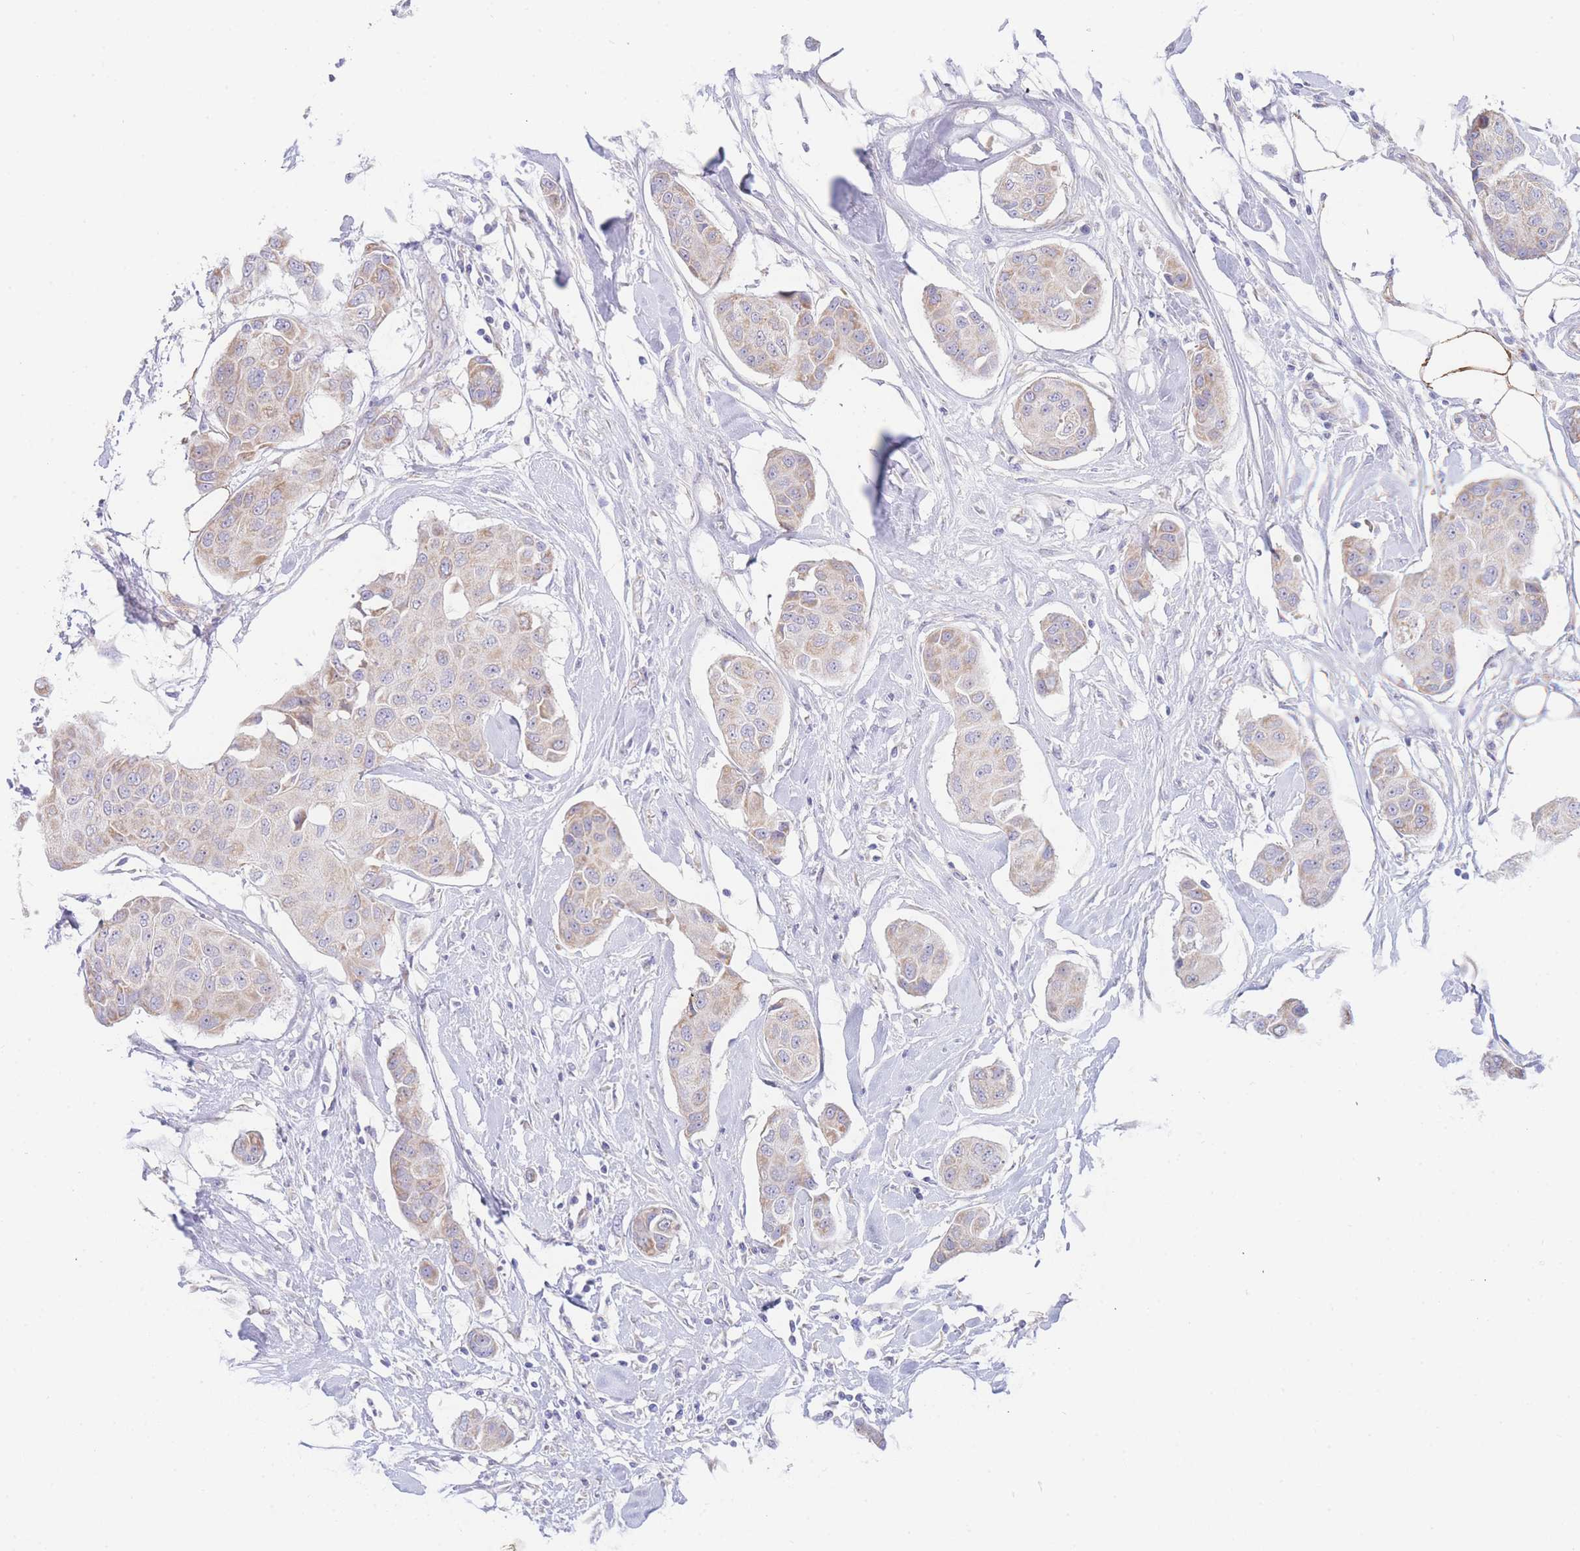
{"staining": {"intensity": "weak", "quantity": "25%-75%", "location": "cytoplasmic/membranous"}, "tissue": "breast cancer", "cell_type": "Tumor cells", "image_type": "cancer", "snomed": [{"axis": "morphology", "description": "Duct carcinoma"}, {"axis": "topography", "description": "Breast"}, {"axis": "topography", "description": "Lymph node"}], "caption": "Breast cancer (invasive ductal carcinoma) tissue shows weak cytoplasmic/membranous staining in about 25%-75% of tumor cells The staining was performed using DAB (3,3'-diaminobenzidine), with brown indicating positive protein expression. Nuclei are stained blue with hematoxylin.", "gene": "GPAM", "patient": {"sex": "female", "age": 80}}